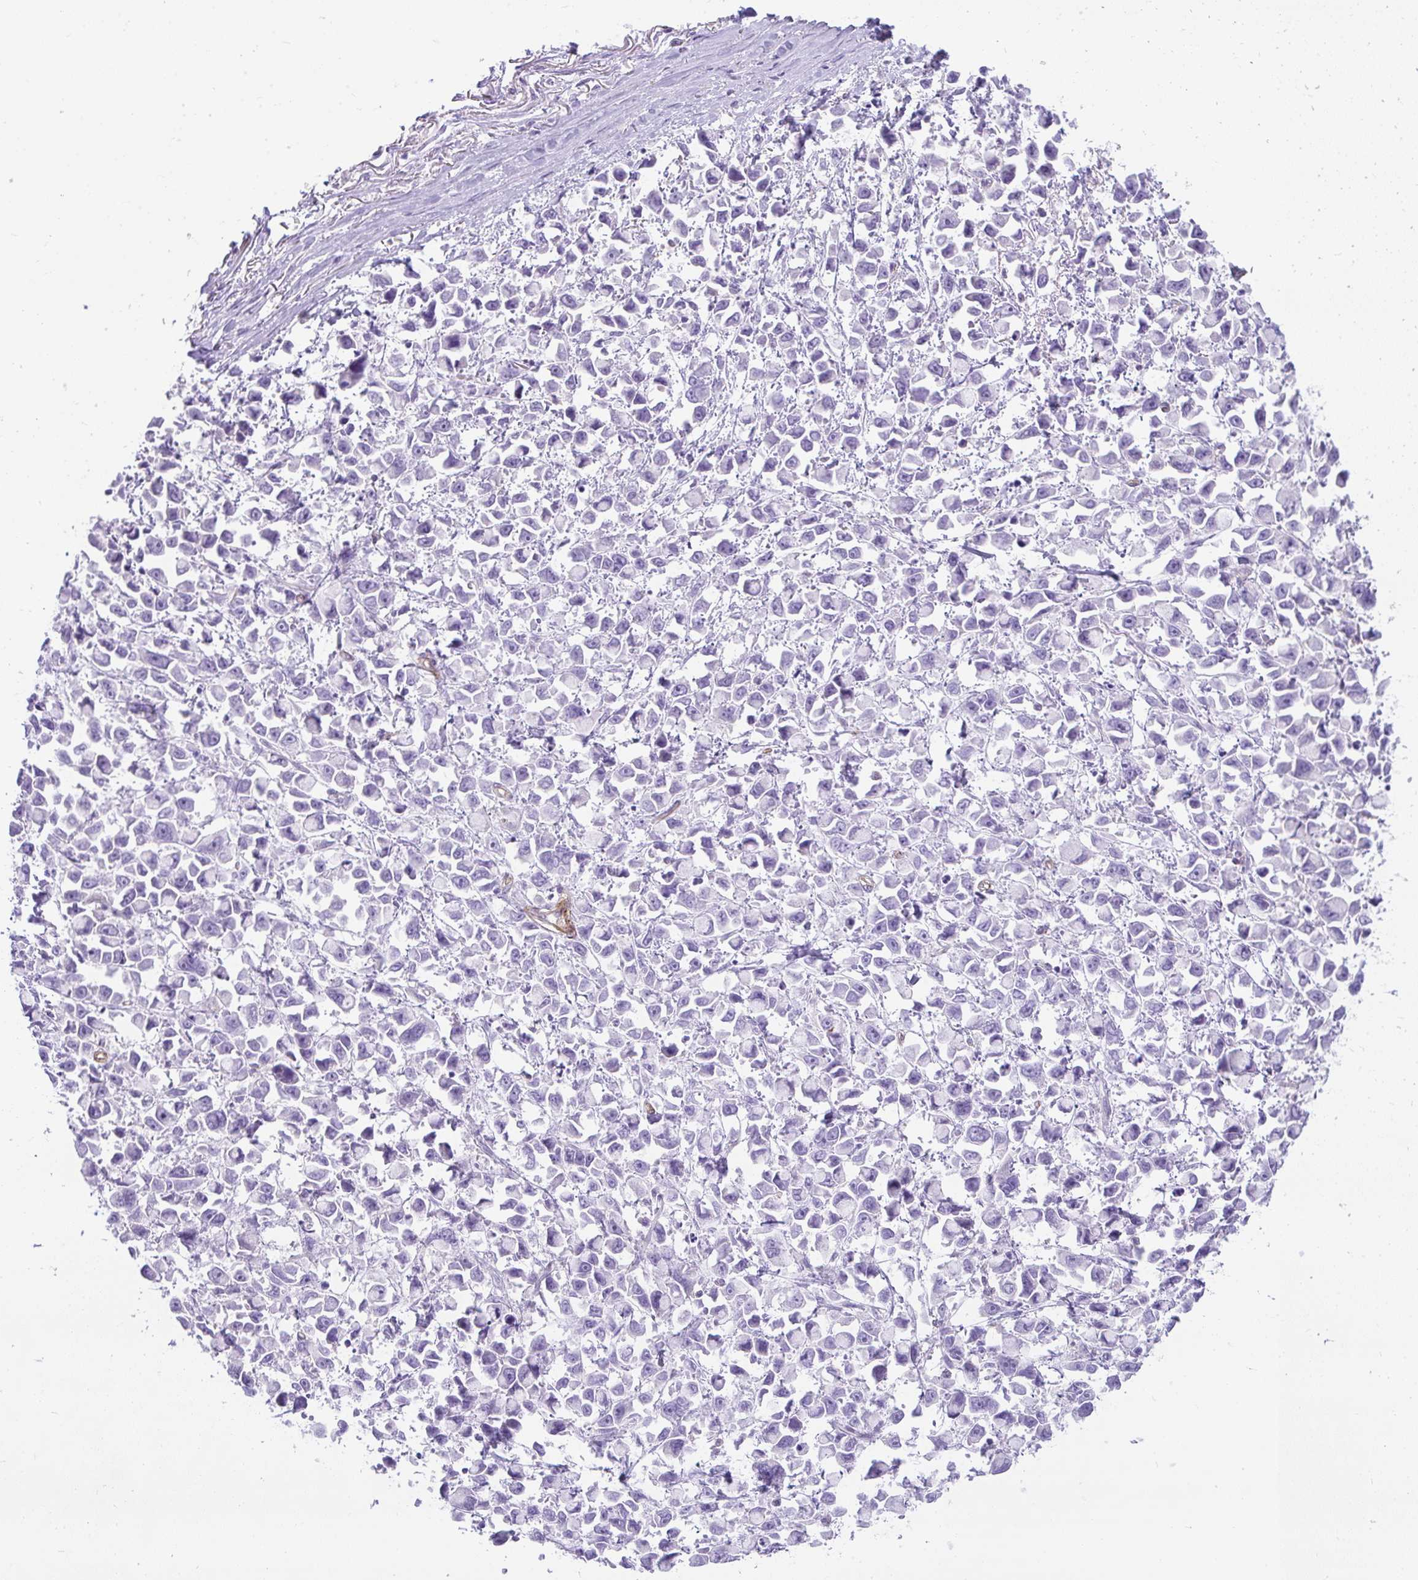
{"staining": {"intensity": "negative", "quantity": "none", "location": "none"}, "tissue": "stomach cancer", "cell_type": "Tumor cells", "image_type": "cancer", "snomed": [{"axis": "morphology", "description": "Adenocarcinoma, NOS"}, {"axis": "topography", "description": "Stomach"}], "caption": "This photomicrograph is of stomach cancer stained with immunohistochemistry to label a protein in brown with the nuclei are counter-stained blue. There is no expression in tumor cells.", "gene": "CDRT15", "patient": {"sex": "female", "age": 81}}